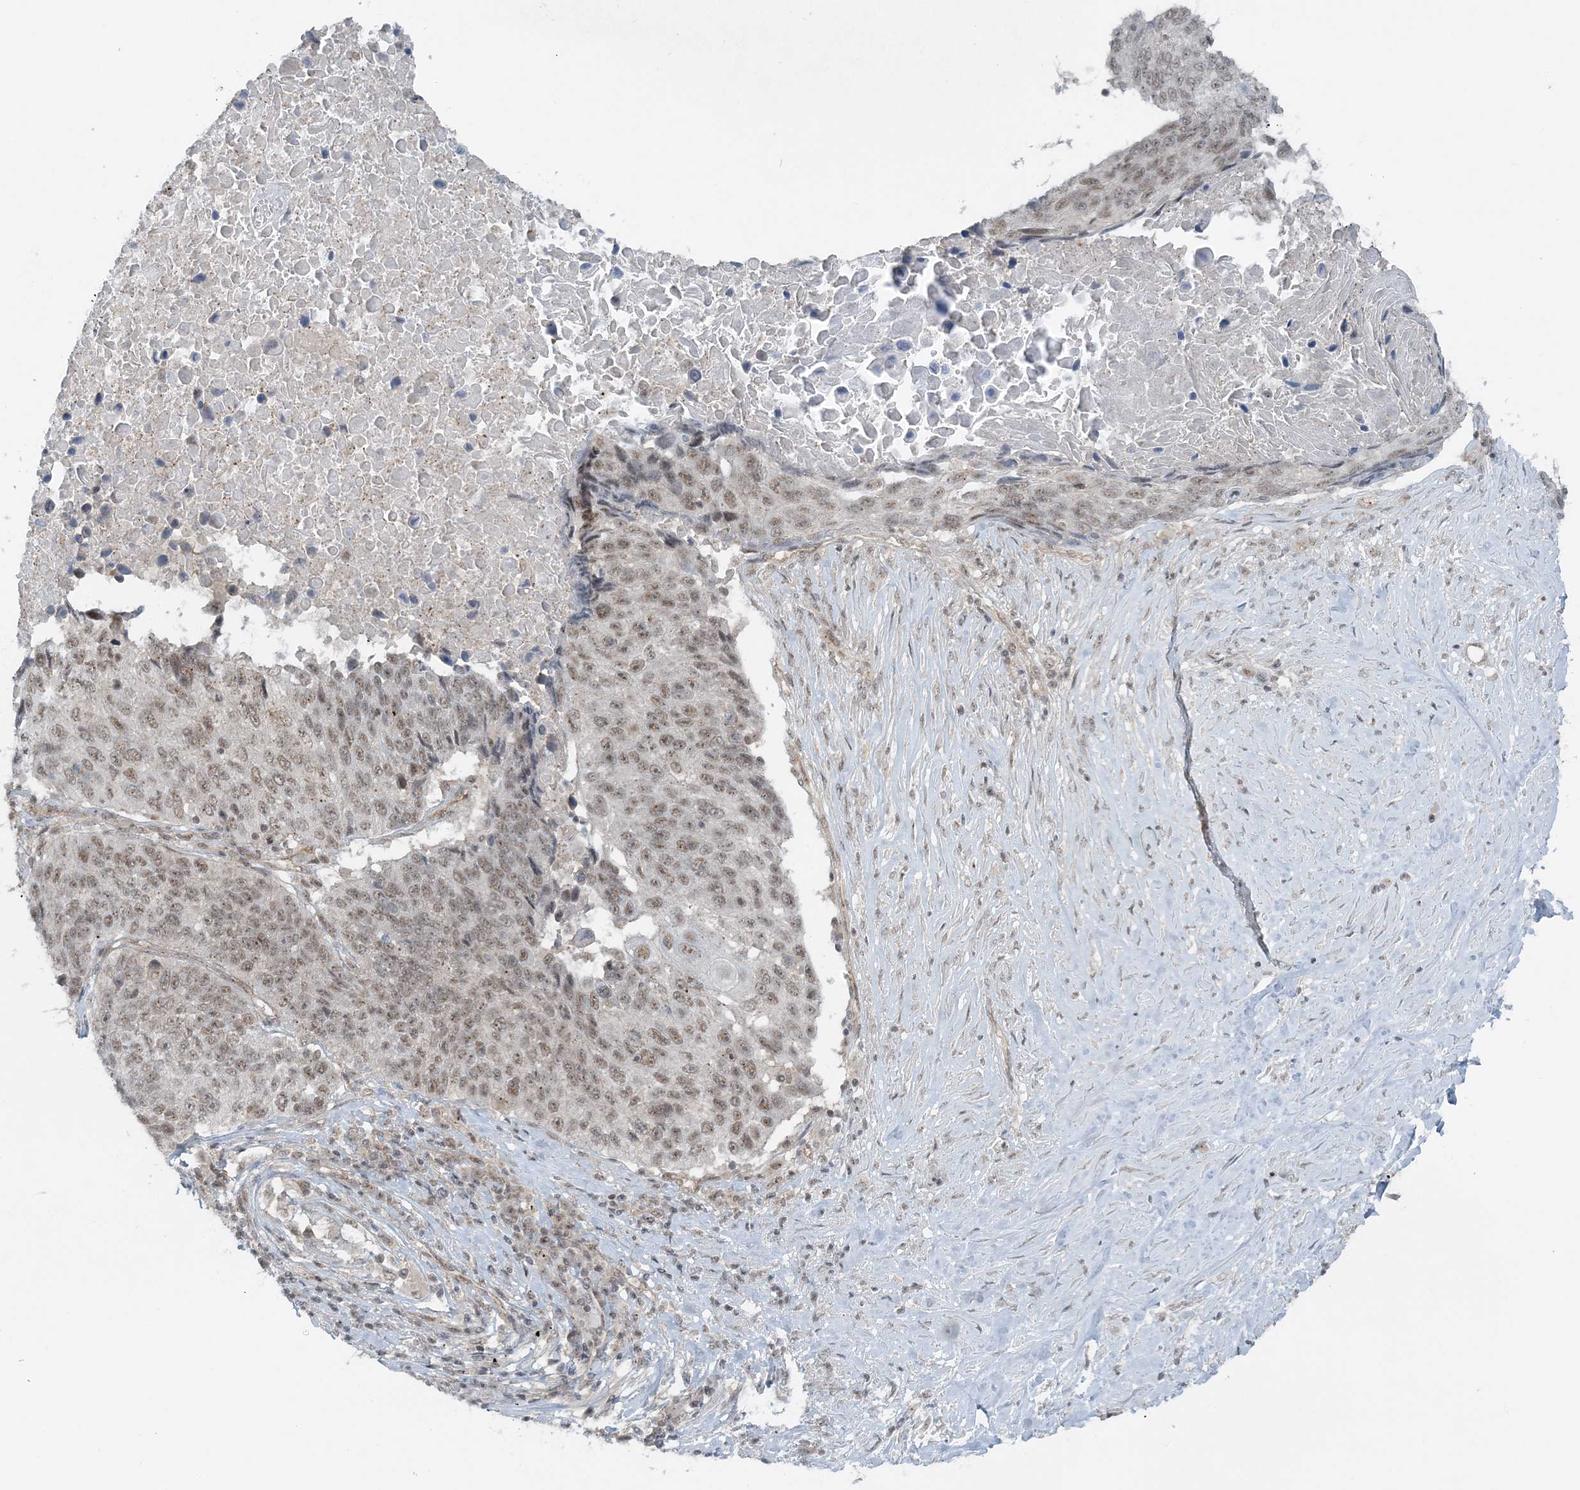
{"staining": {"intensity": "weak", "quantity": "25%-75%", "location": "nuclear"}, "tissue": "lung cancer", "cell_type": "Tumor cells", "image_type": "cancer", "snomed": [{"axis": "morphology", "description": "Squamous cell carcinoma, NOS"}, {"axis": "topography", "description": "Lung"}], "caption": "High-power microscopy captured an immunohistochemistry image of lung cancer (squamous cell carcinoma), revealing weak nuclear staining in about 25%-75% of tumor cells. (DAB (3,3'-diaminobenzidine) IHC, brown staining for protein, blue staining for nuclei).", "gene": "ATP11A", "patient": {"sex": "male", "age": 66}}